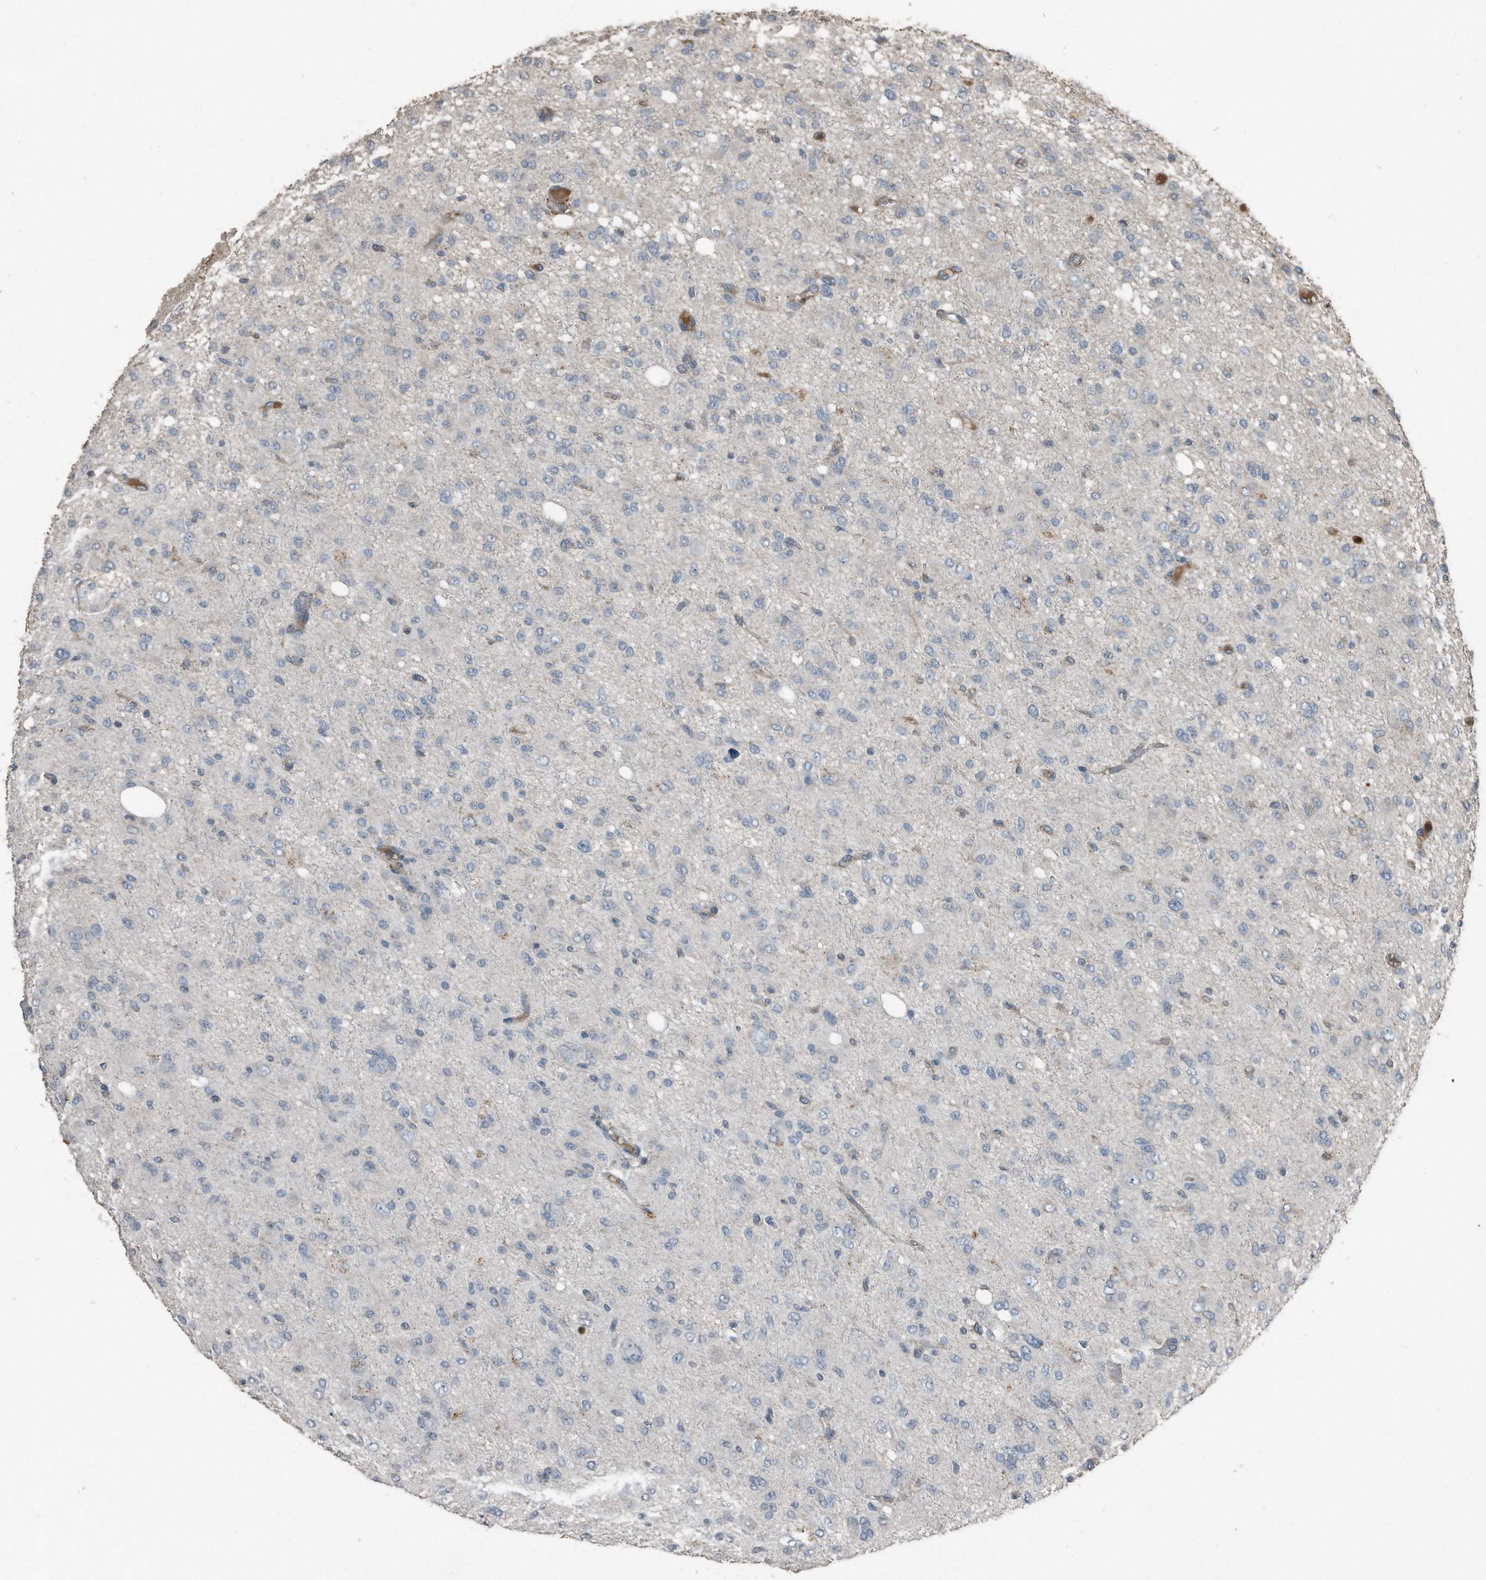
{"staining": {"intensity": "negative", "quantity": "none", "location": "none"}, "tissue": "glioma", "cell_type": "Tumor cells", "image_type": "cancer", "snomed": [{"axis": "morphology", "description": "Glioma, malignant, High grade"}, {"axis": "topography", "description": "Brain"}], "caption": "A histopathology image of glioma stained for a protein shows no brown staining in tumor cells.", "gene": "C9", "patient": {"sex": "female", "age": 59}}